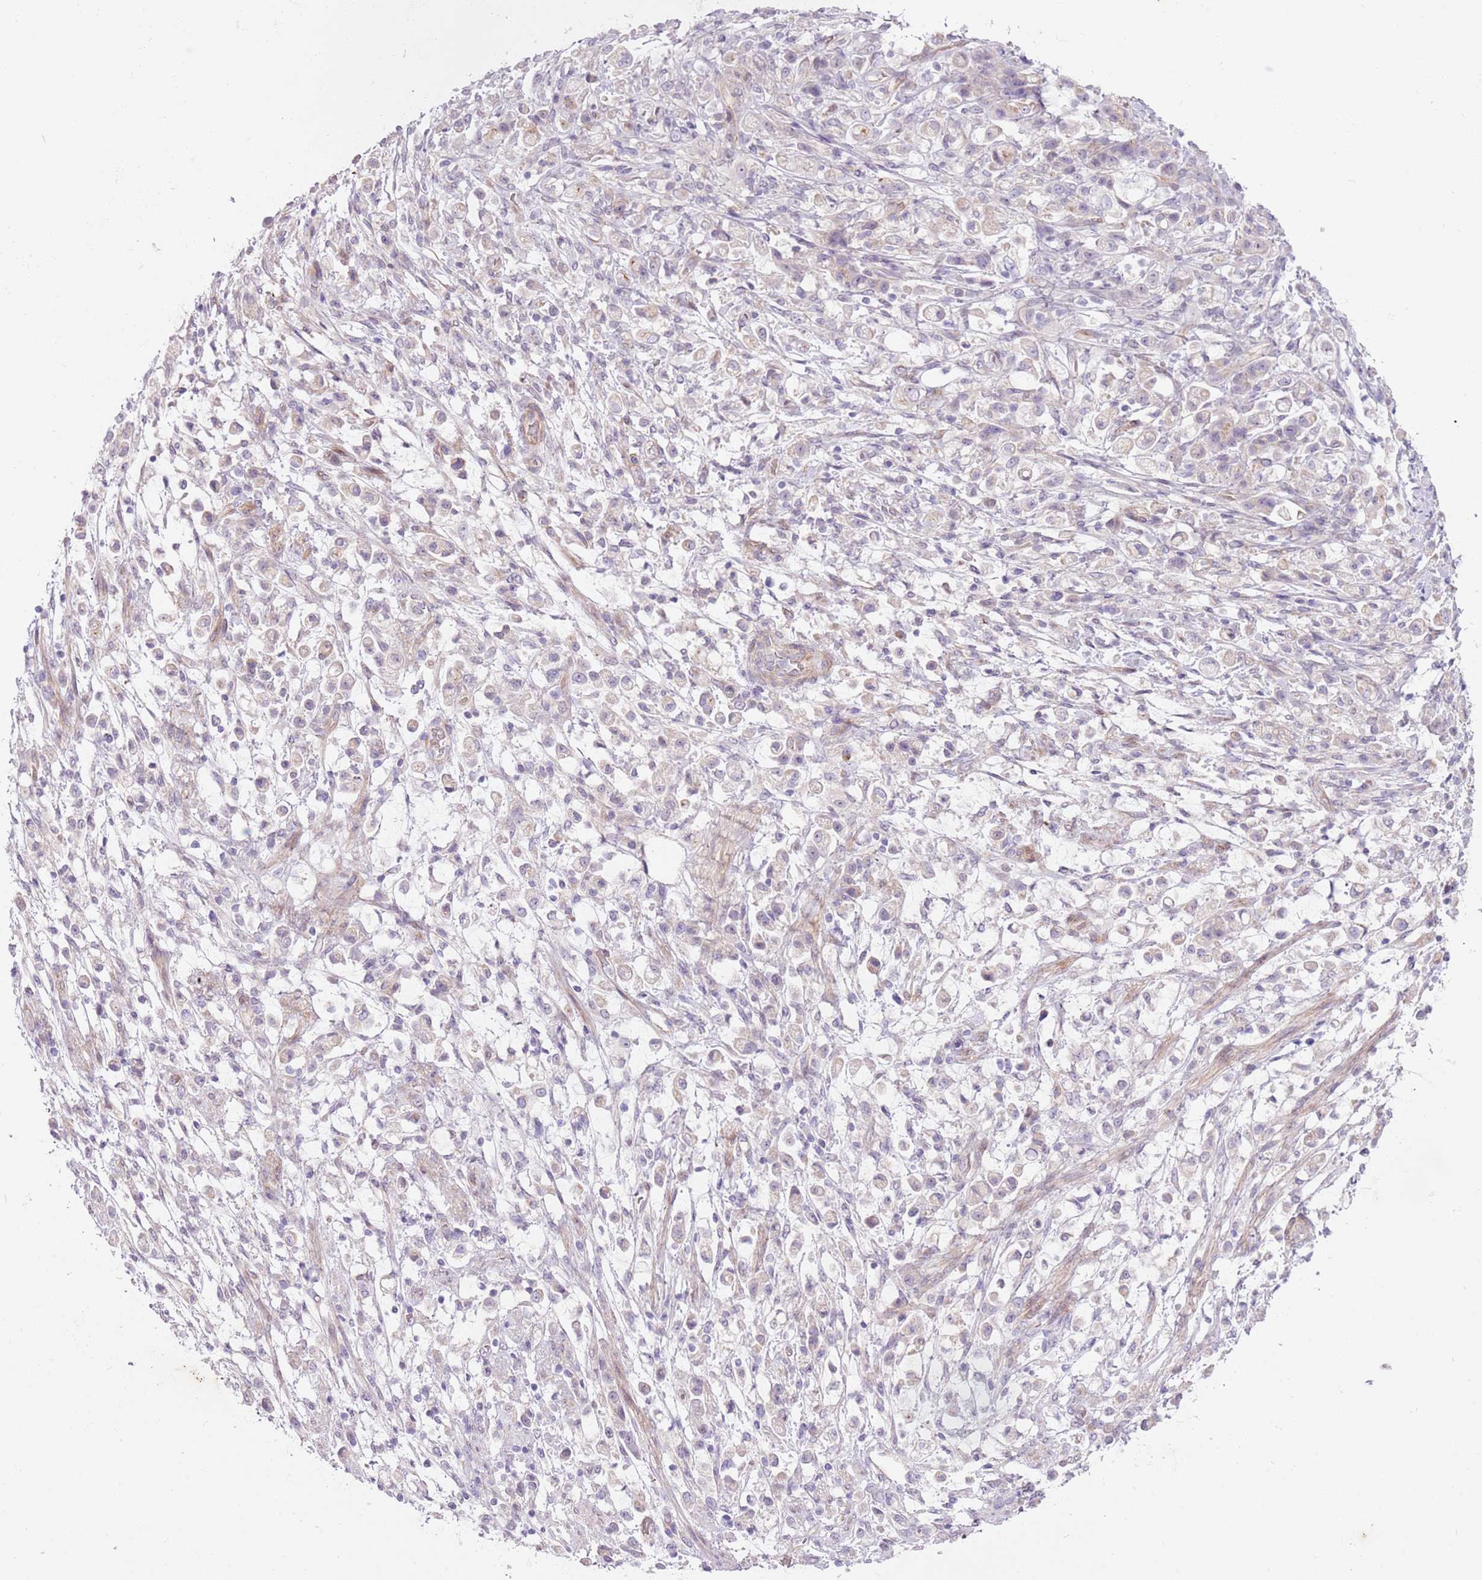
{"staining": {"intensity": "negative", "quantity": "none", "location": "none"}, "tissue": "stomach cancer", "cell_type": "Tumor cells", "image_type": "cancer", "snomed": [{"axis": "morphology", "description": "Adenocarcinoma, NOS"}, {"axis": "topography", "description": "Stomach"}], "caption": "Immunohistochemistry of human stomach cancer (adenocarcinoma) reveals no staining in tumor cells. (DAB immunohistochemistry (IHC), high magnification).", "gene": "MRO", "patient": {"sex": "female", "age": 60}}